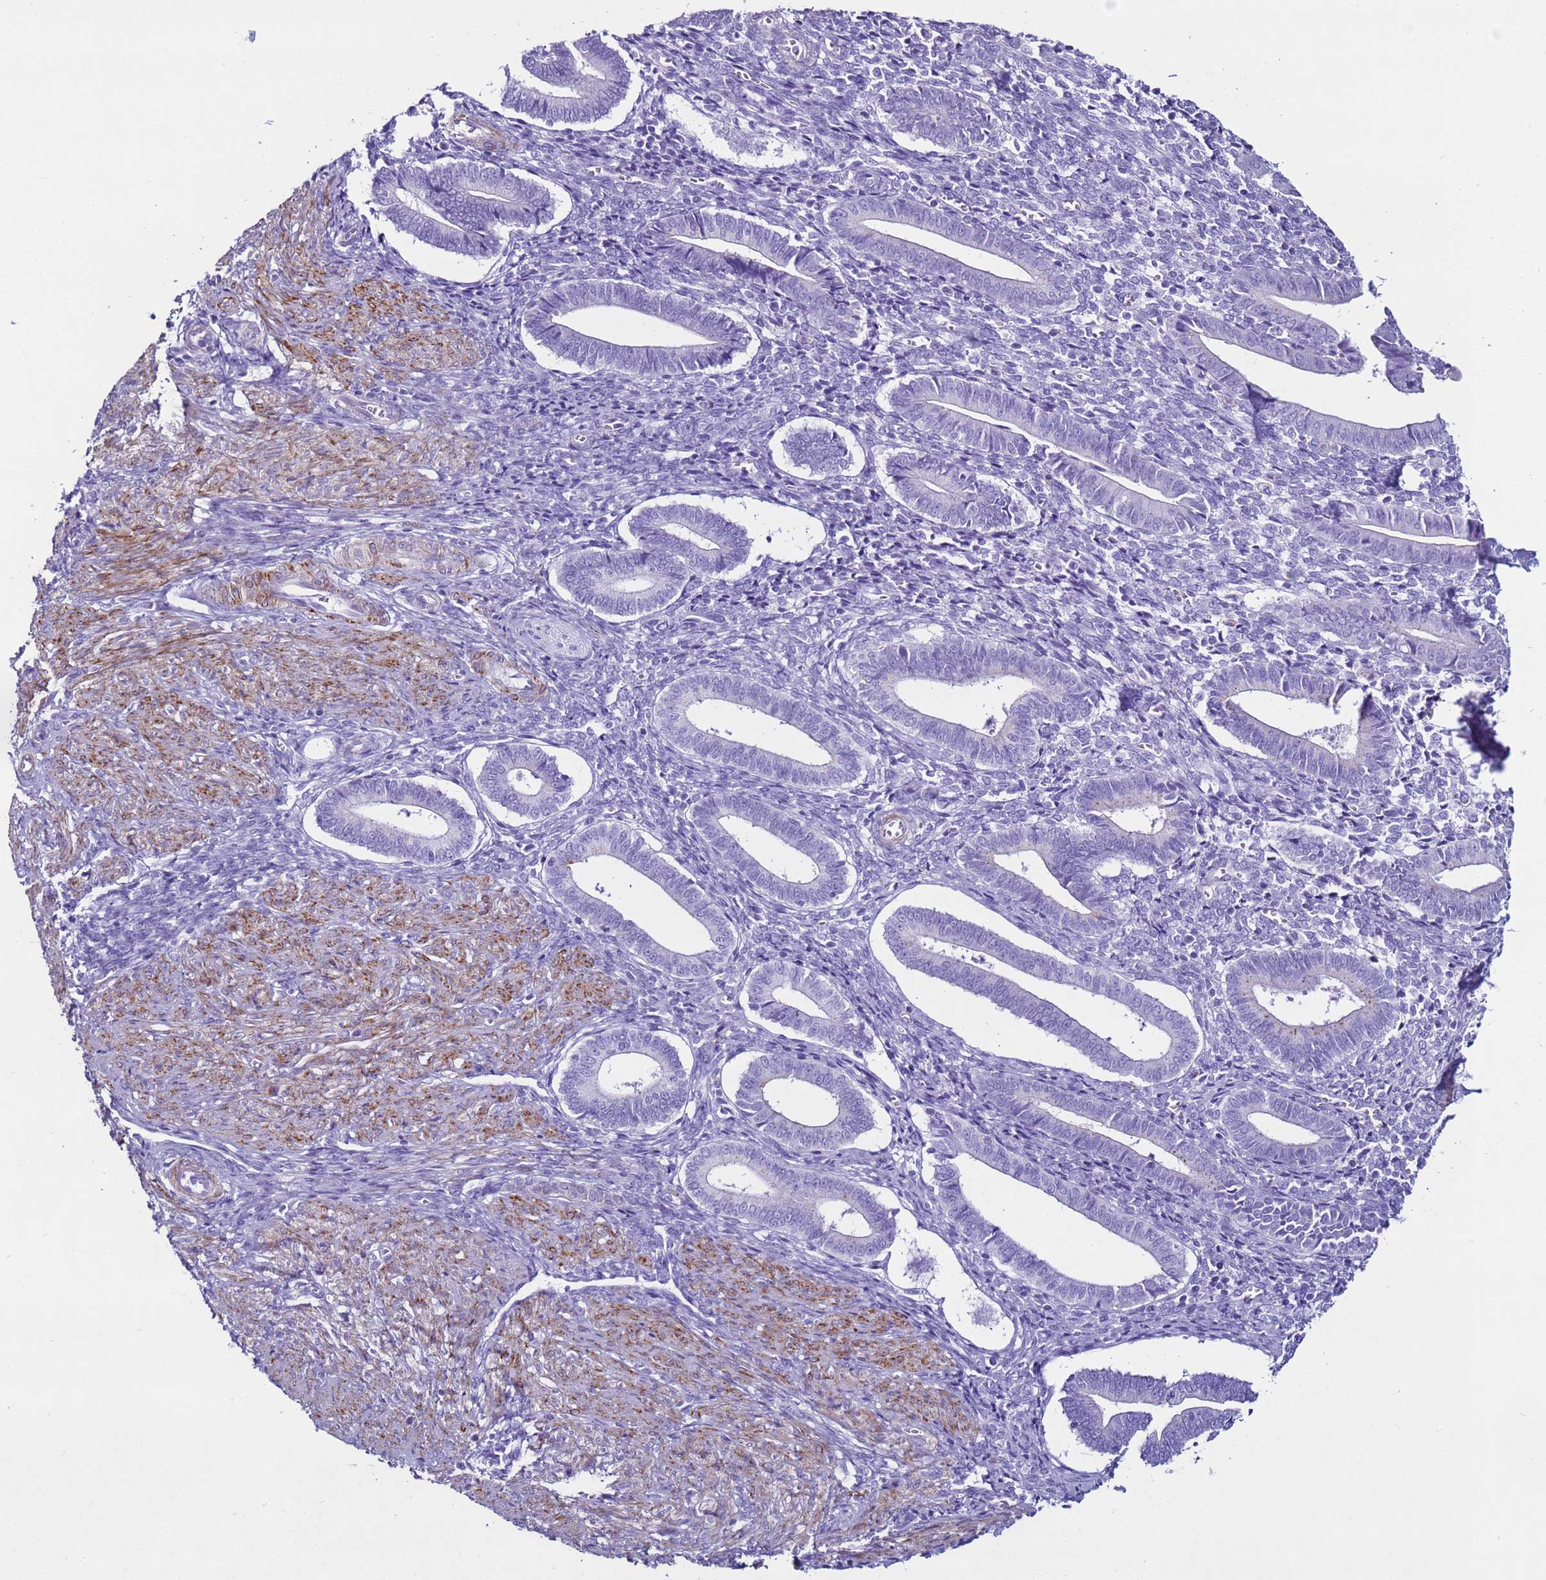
{"staining": {"intensity": "negative", "quantity": "none", "location": "none"}, "tissue": "endometrium", "cell_type": "Cells in endometrial stroma", "image_type": "normal", "snomed": [{"axis": "morphology", "description": "Normal tissue, NOS"}, {"axis": "topography", "description": "Other"}, {"axis": "topography", "description": "Endometrium"}], "caption": "The immunohistochemistry photomicrograph has no significant expression in cells in endometrial stroma of endometrium.", "gene": "LCMT1", "patient": {"sex": "female", "age": 44}}